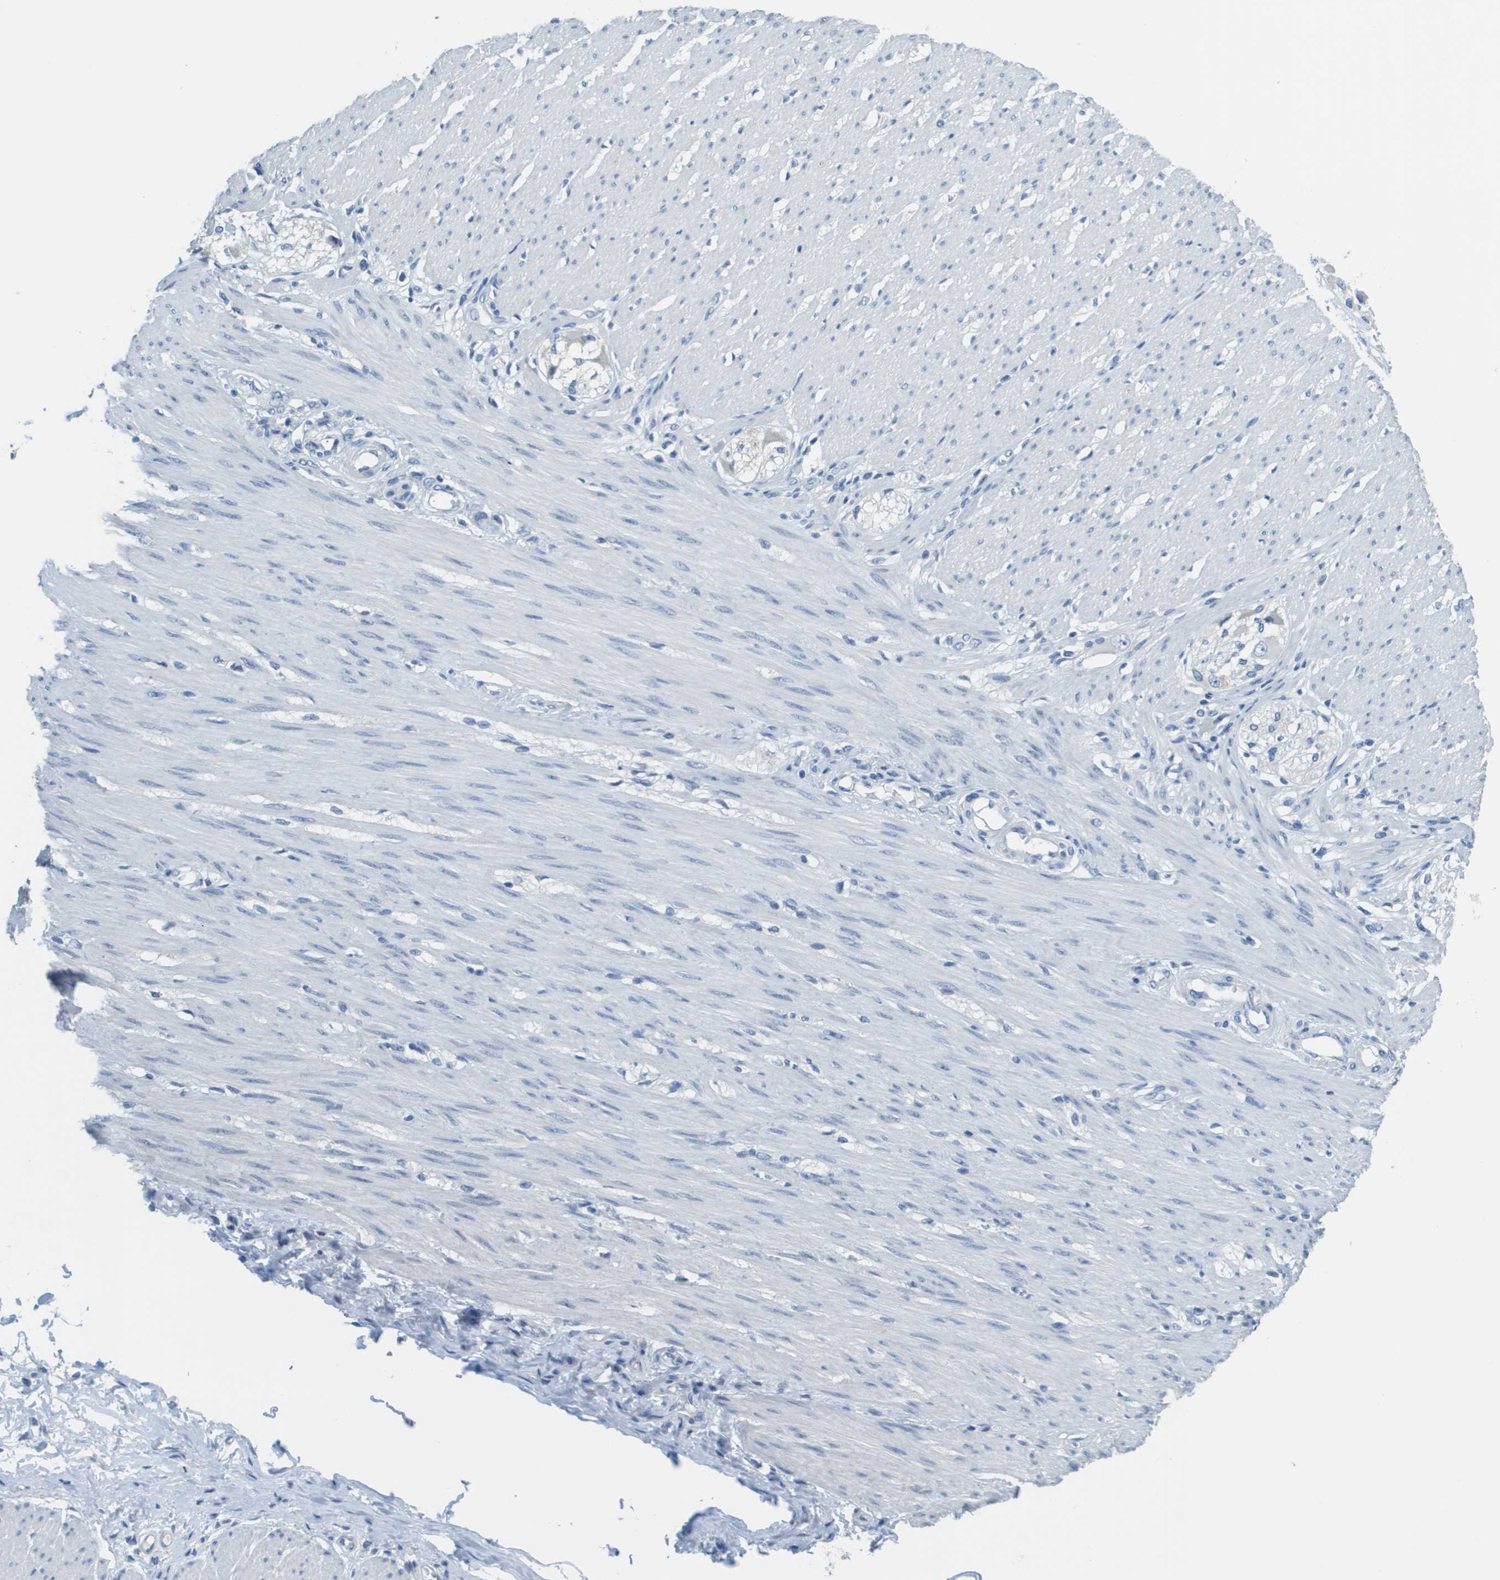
{"staining": {"intensity": "negative", "quantity": "none", "location": "none"}, "tissue": "adipose tissue", "cell_type": "Adipocytes", "image_type": "normal", "snomed": [{"axis": "morphology", "description": "Normal tissue, NOS"}, {"axis": "morphology", "description": "Adenocarcinoma, NOS"}, {"axis": "topography", "description": "Colon"}, {"axis": "topography", "description": "Peripheral nerve tissue"}], "caption": "There is no significant expression in adipocytes of adipose tissue. (DAB immunohistochemistry (IHC) visualized using brightfield microscopy, high magnification).", "gene": "PTGDR2", "patient": {"sex": "male", "age": 14}}